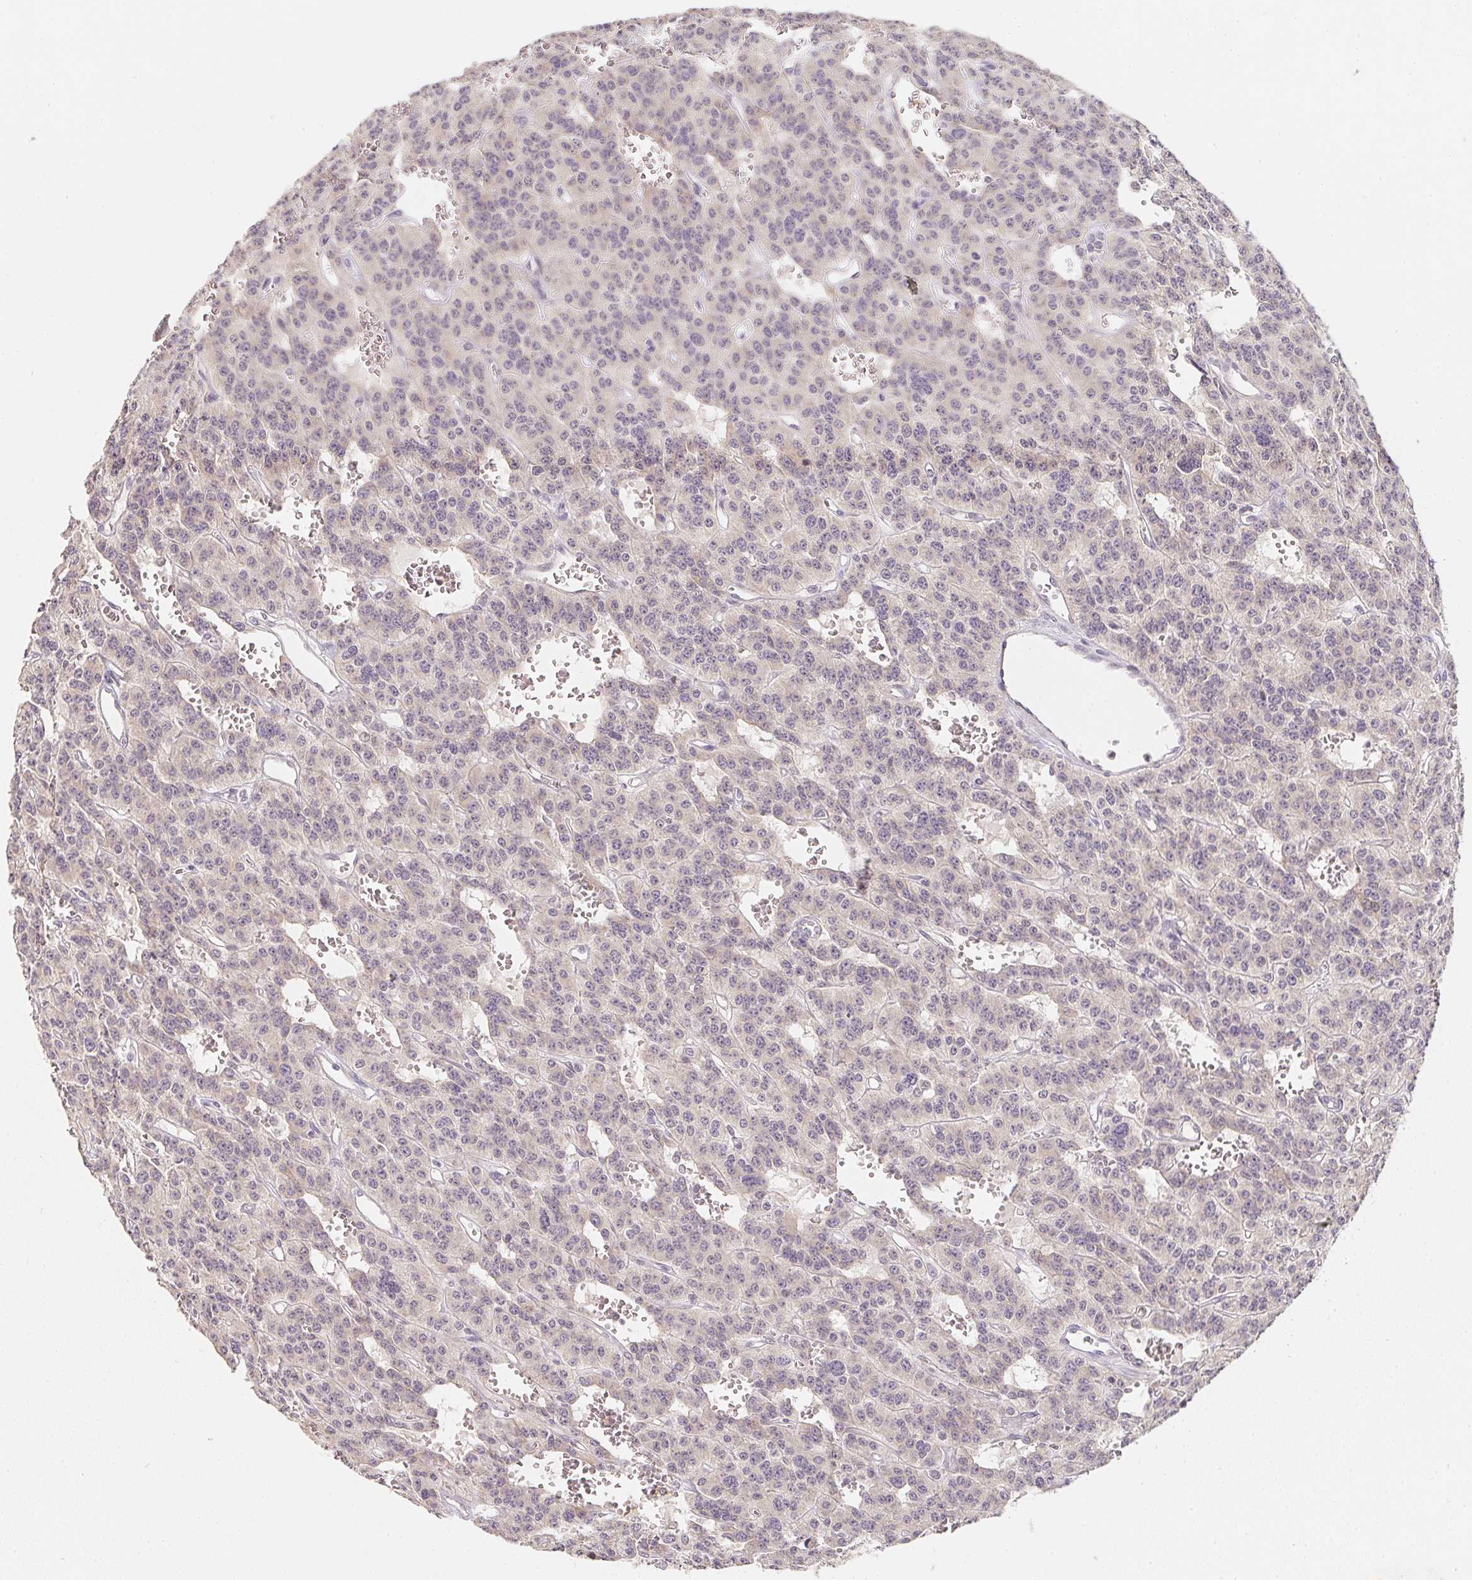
{"staining": {"intensity": "weak", "quantity": "<25%", "location": "cytoplasmic/membranous"}, "tissue": "carcinoid", "cell_type": "Tumor cells", "image_type": "cancer", "snomed": [{"axis": "morphology", "description": "Carcinoid, malignant, NOS"}, {"axis": "topography", "description": "Lung"}], "caption": "This is a photomicrograph of immunohistochemistry staining of carcinoid, which shows no positivity in tumor cells.", "gene": "SOAT1", "patient": {"sex": "female", "age": 71}}